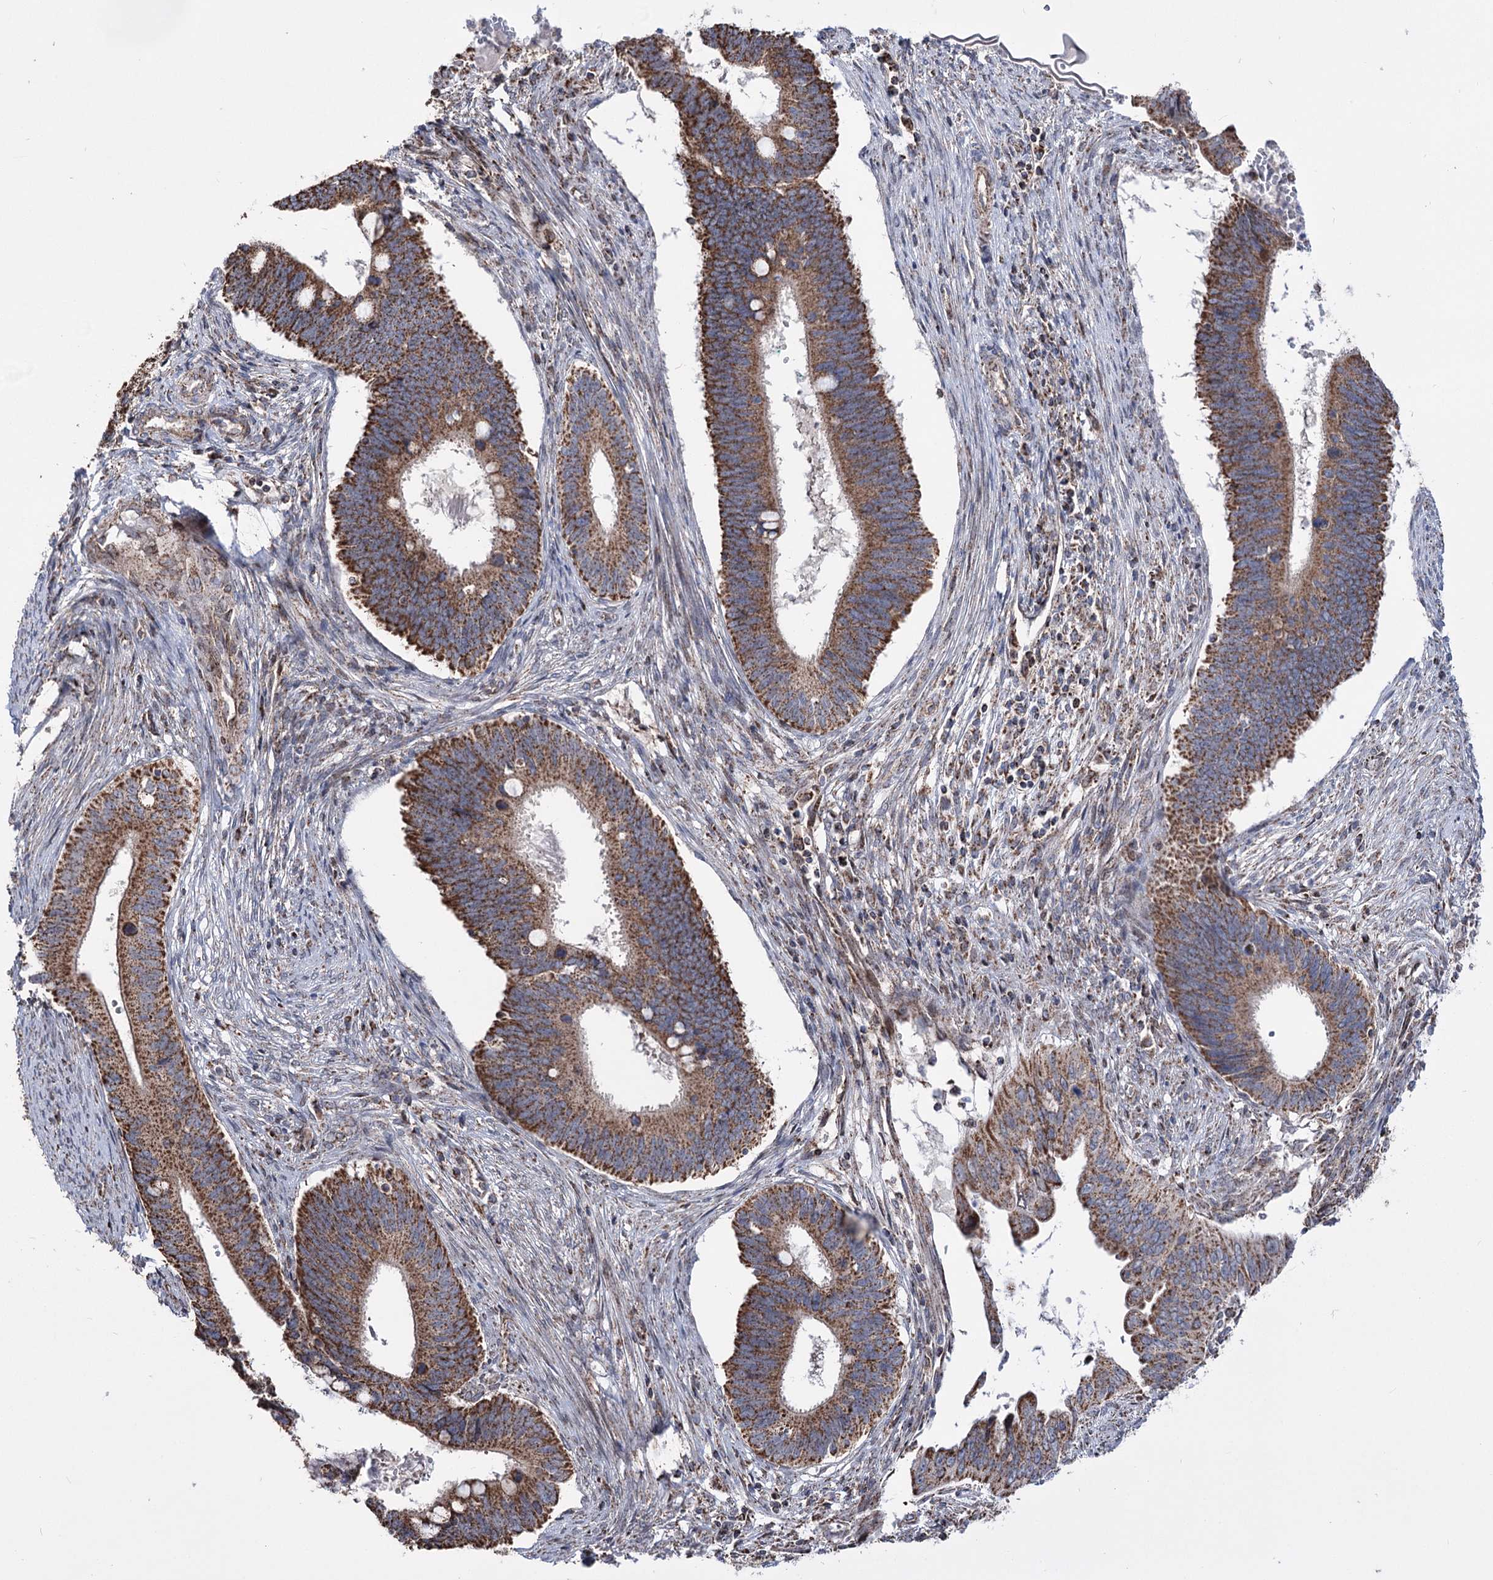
{"staining": {"intensity": "moderate", "quantity": ">75%", "location": "cytoplasmic/membranous"}, "tissue": "cervical cancer", "cell_type": "Tumor cells", "image_type": "cancer", "snomed": [{"axis": "morphology", "description": "Adenocarcinoma, NOS"}, {"axis": "topography", "description": "Cervix"}], "caption": "Moderate cytoplasmic/membranous staining is present in about >75% of tumor cells in cervical cancer (adenocarcinoma).", "gene": "CREB3L4", "patient": {"sex": "female", "age": 42}}